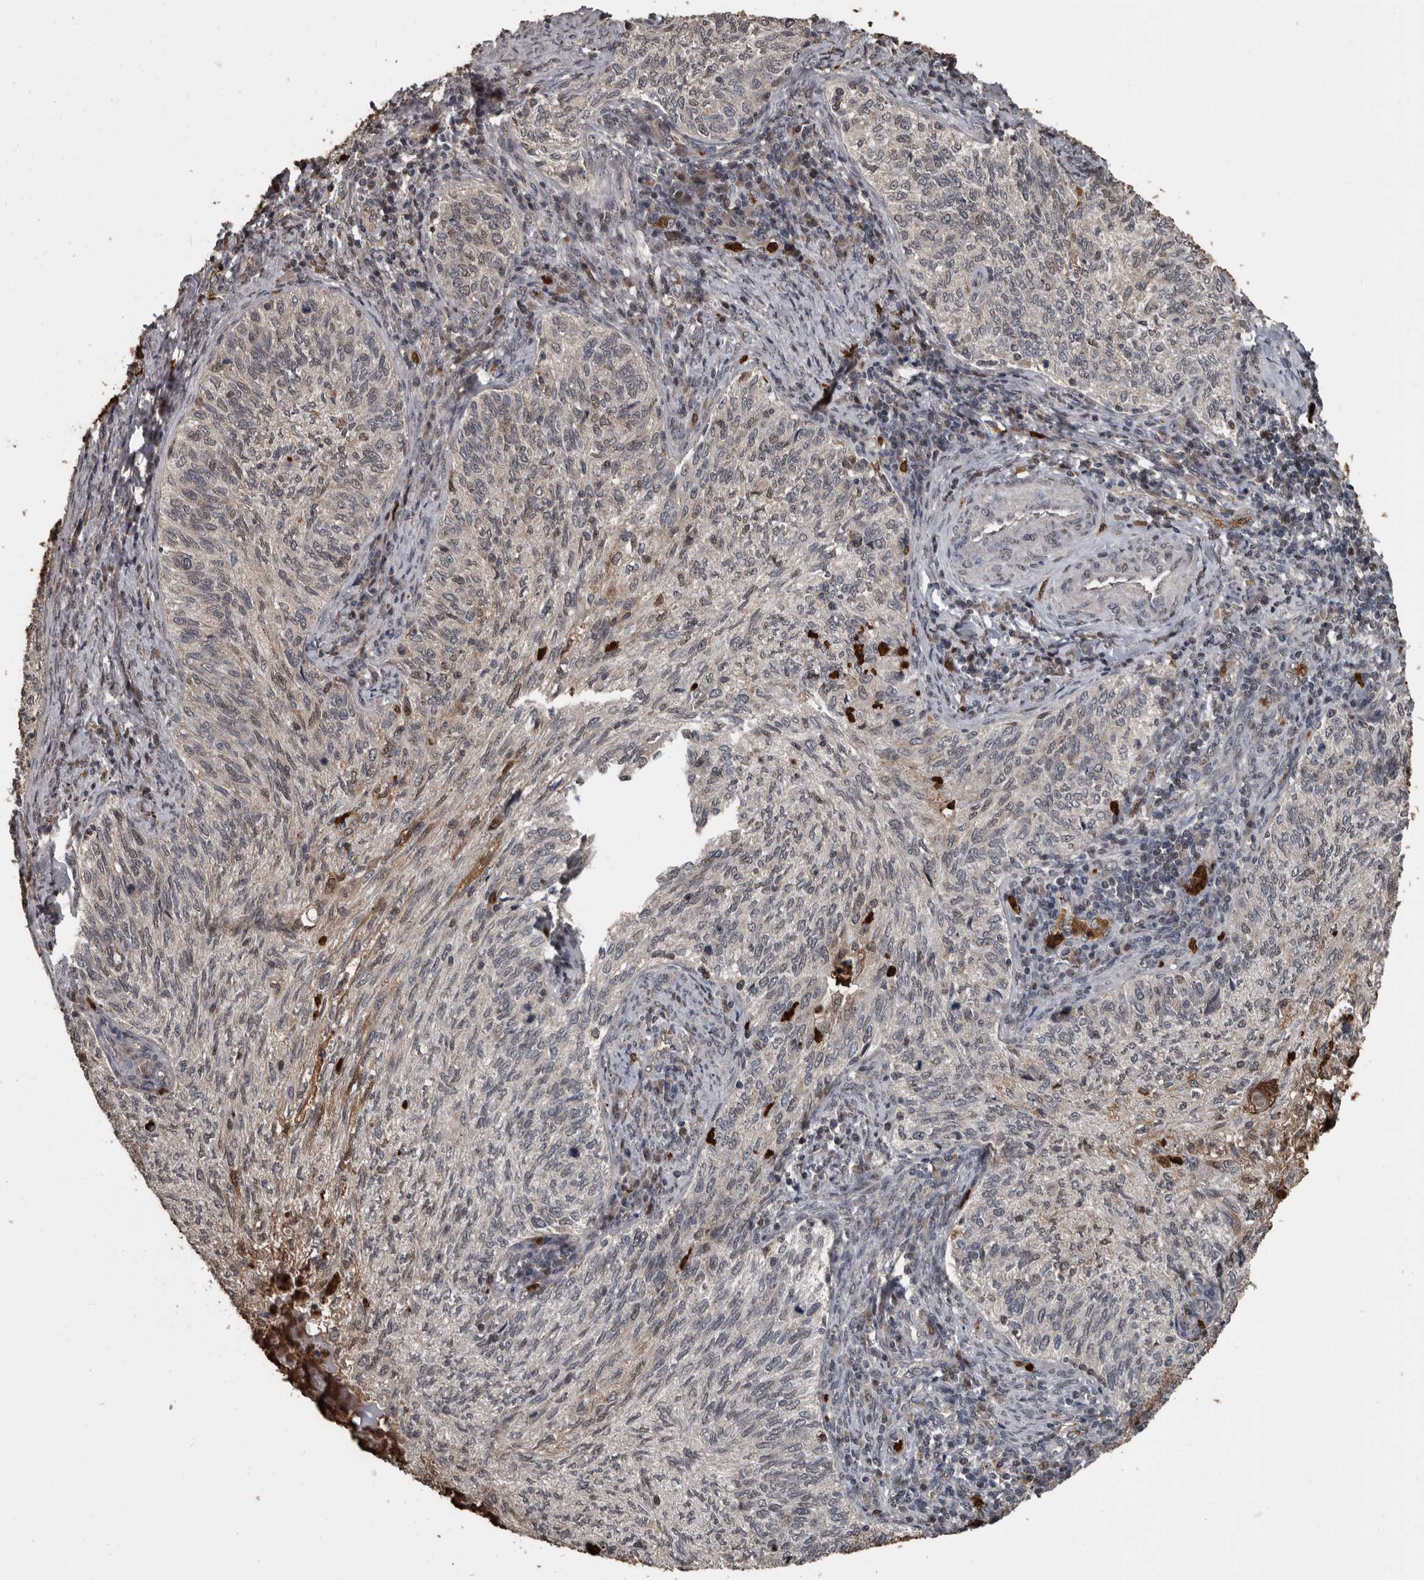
{"staining": {"intensity": "weak", "quantity": "<25%", "location": "cytoplasmic/membranous,nuclear"}, "tissue": "cervical cancer", "cell_type": "Tumor cells", "image_type": "cancer", "snomed": [{"axis": "morphology", "description": "Squamous cell carcinoma, NOS"}, {"axis": "topography", "description": "Cervix"}], "caption": "The IHC histopathology image has no significant staining in tumor cells of cervical cancer tissue.", "gene": "FSBP", "patient": {"sex": "female", "age": 30}}